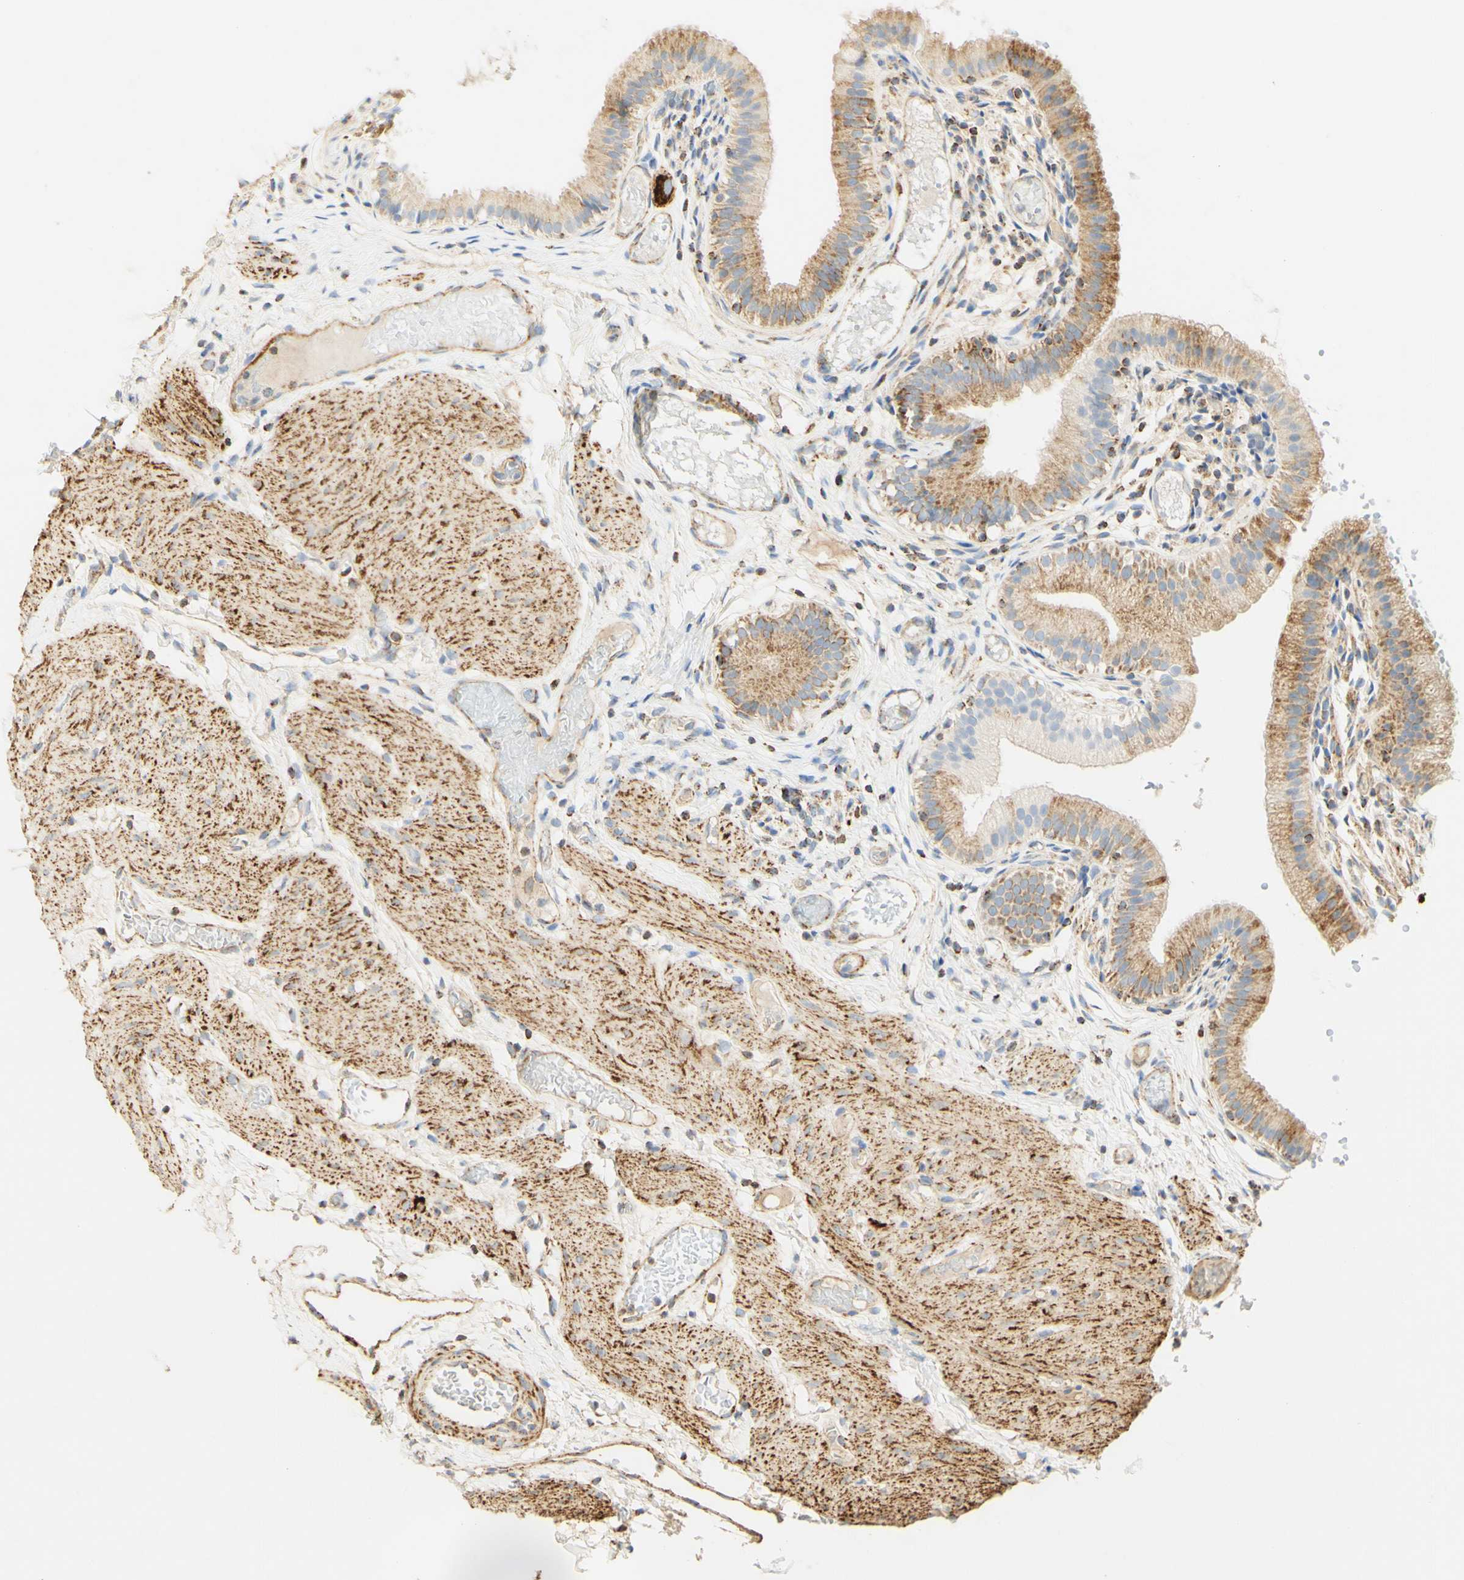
{"staining": {"intensity": "moderate", "quantity": "25%-75%", "location": "cytoplasmic/membranous"}, "tissue": "gallbladder", "cell_type": "Glandular cells", "image_type": "normal", "snomed": [{"axis": "morphology", "description": "Normal tissue, NOS"}, {"axis": "topography", "description": "Gallbladder"}], "caption": "A high-resolution image shows immunohistochemistry (IHC) staining of normal gallbladder, which demonstrates moderate cytoplasmic/membranous expression in about 25%-75% of glandular cells. The protein is stained brown, and the nuclei are stained in blue (DAB IHC with brightfield microscopy, high magnification).", "gene": "OXCT1", "patient": {"sex": "female", "age": 26}}